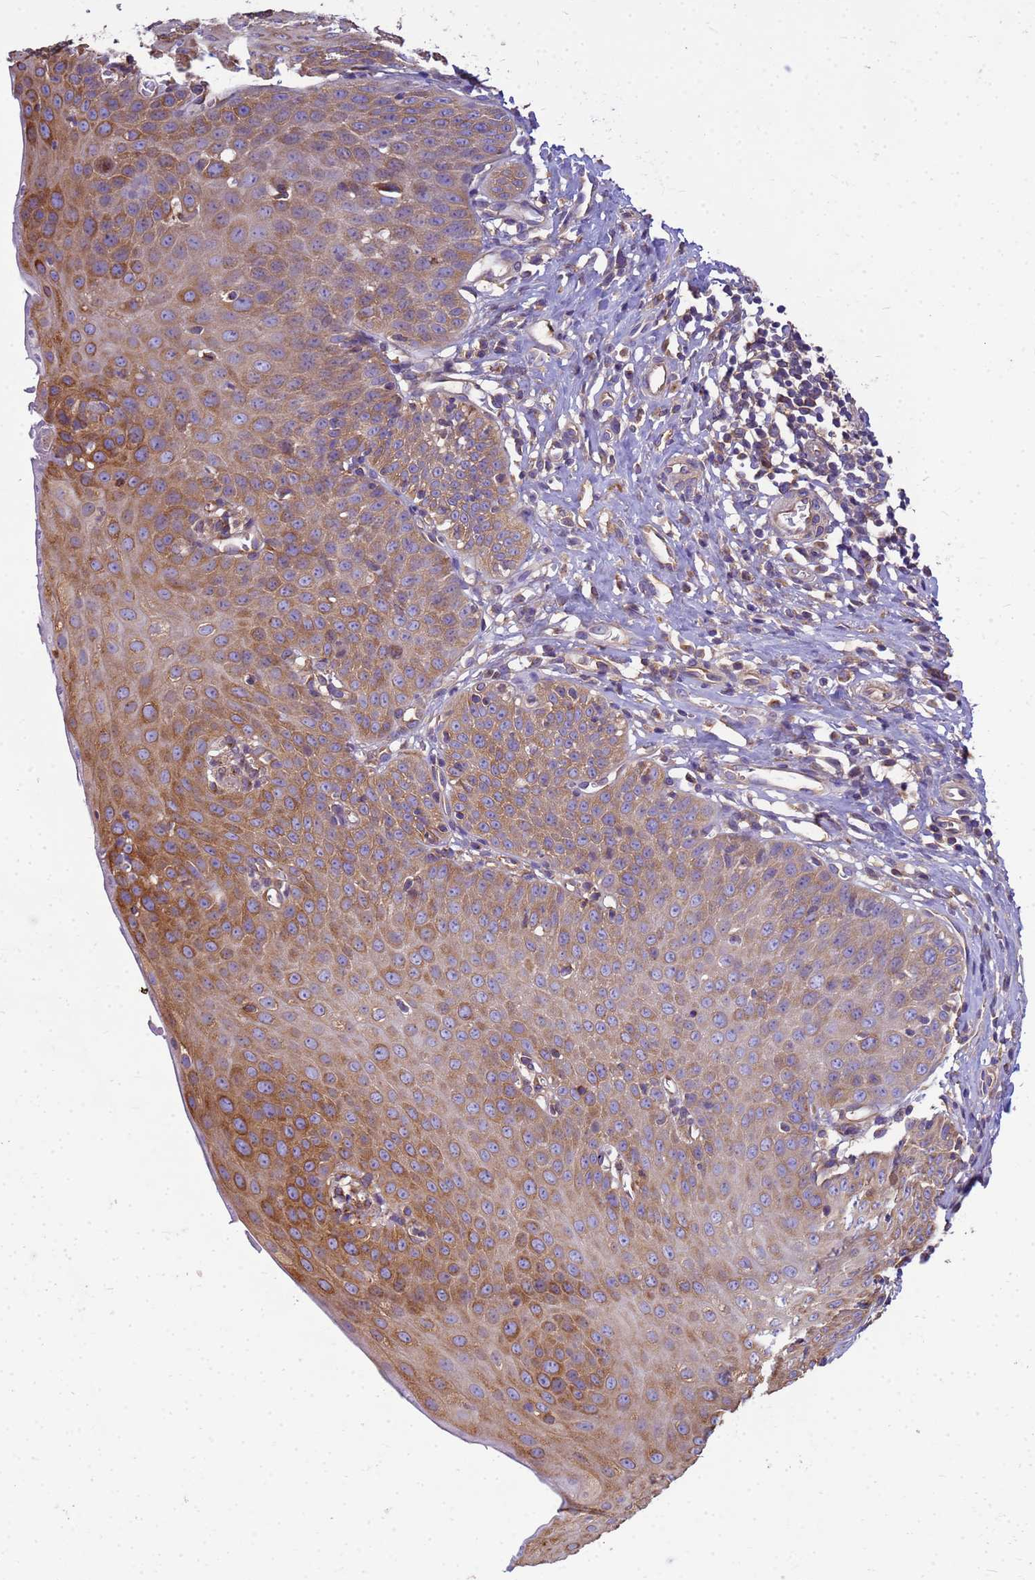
{"staining": {"intensity": "moderate", "quantity": "25%-75%", "location": "cytoplasmic/membranous"}, "tissue": "esophagus", "cell_type": "Squamous epithelial cells", "image_type": "normal", "snomed": [{"axis": "morphology", "description": "Normal tissue, NOS"}, {"axis": "topography", "description": "Esophagus"}], "caption": "Moderate cytoplasmic/membranous positivity for a protein is present in about 25%-75% of squamous epithelial cells of benign esophagus using immunohistochemistry (IHC).", "gene": "ENSG00000198211", "patient": {"sex": "male", "age": 71}}